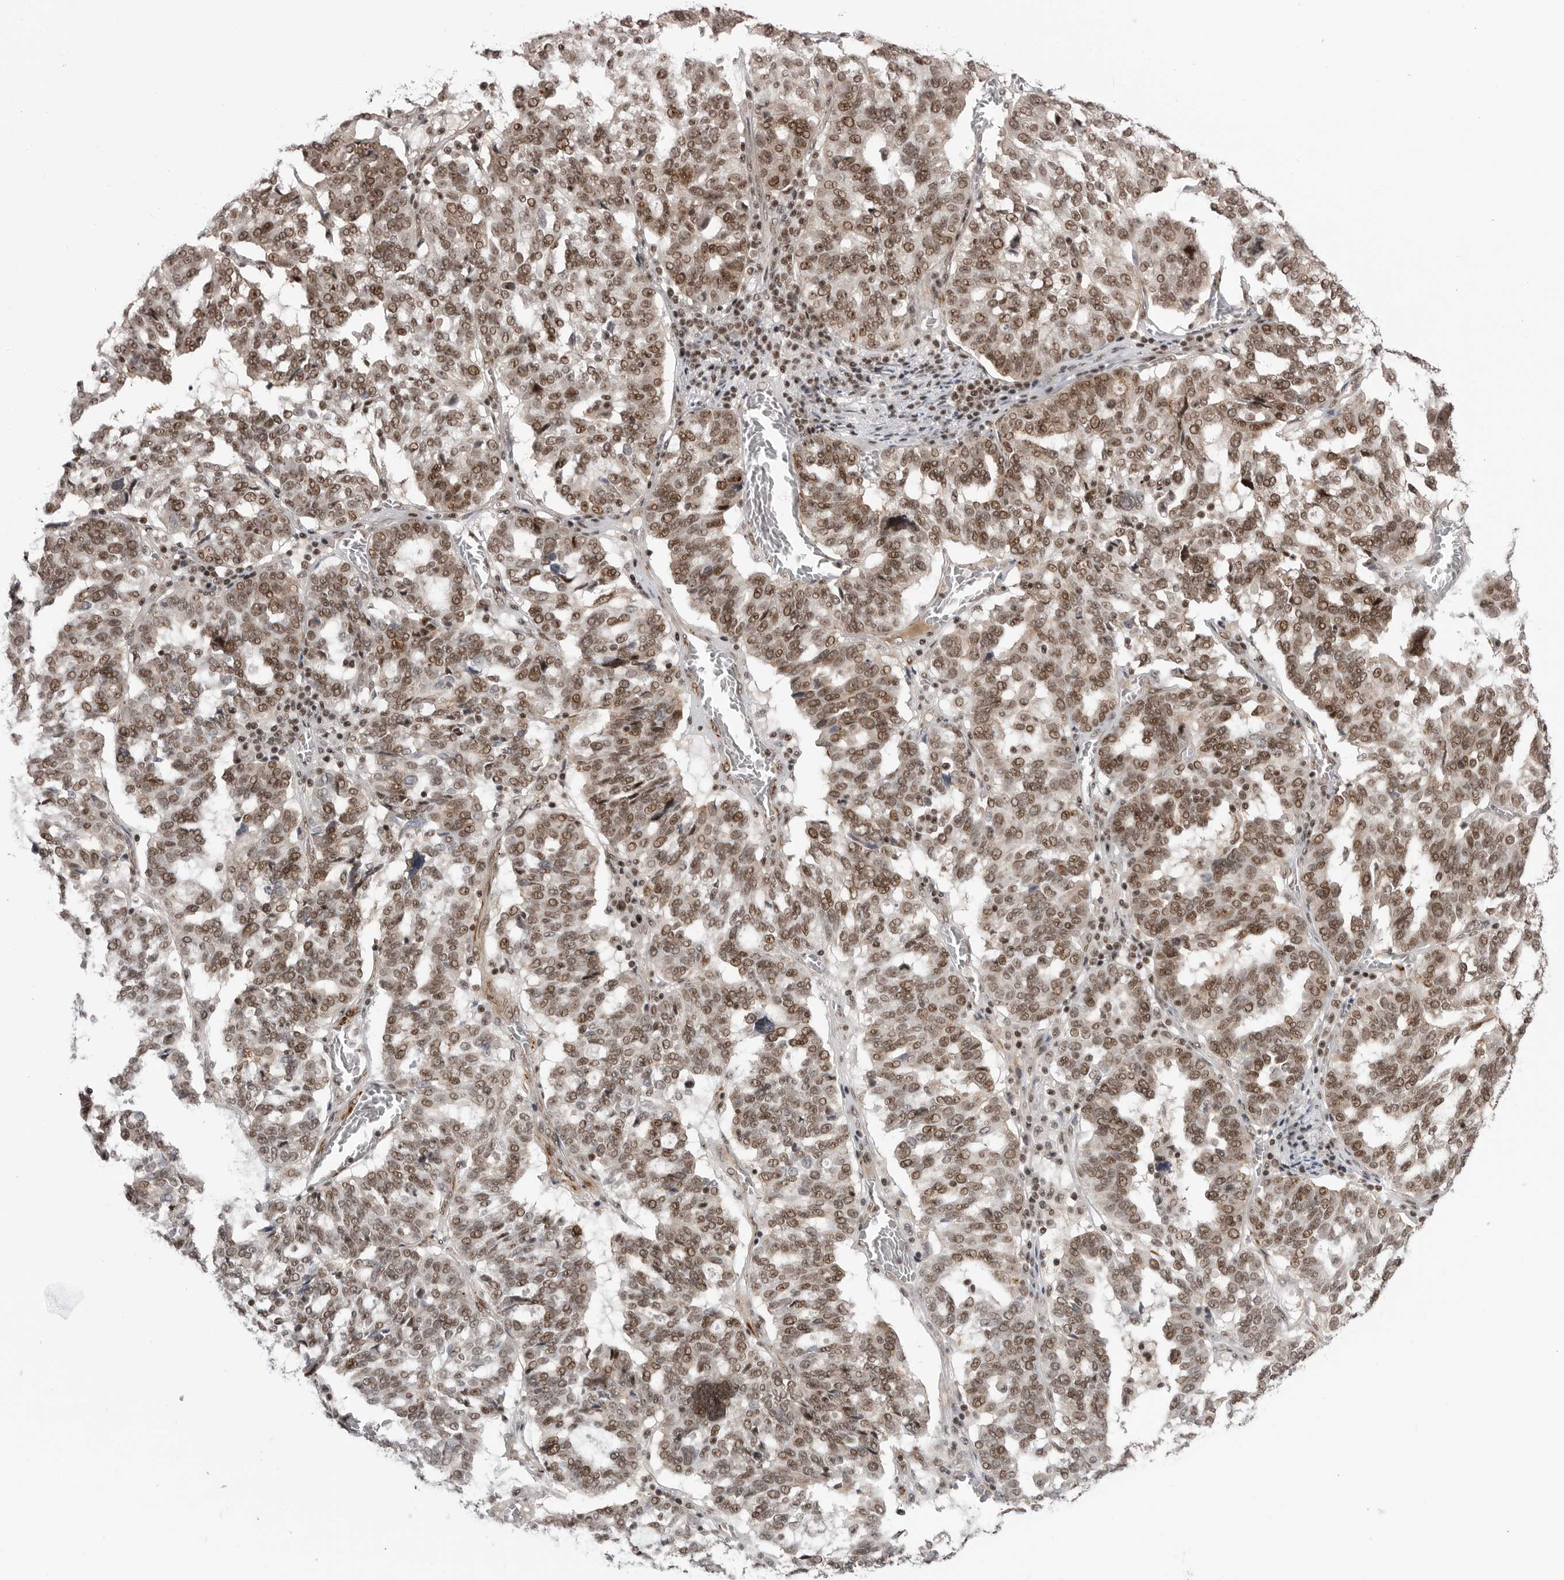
{"staining": {"intensity": "moderate", "quantity": ">75%", "location": "nuclear"}, "tissue": "ovarian cancer", "cell_type": "Tumor cells", "image_type": "cancer", "snomed": [{"axis": "morphology", "description": "Cystadenocarcinoma, serous, NOS"}, {"axis": "topography", "description": "Ovary"}], "caption": "Protein staining of ovarian cancer (serous cystadenocarcinoma) tissue demonstrates moderate nuclear expression in about >75% of tumor cells.", "gene": "TRIM66", "patient": {"sex": "female", "age": 59}}